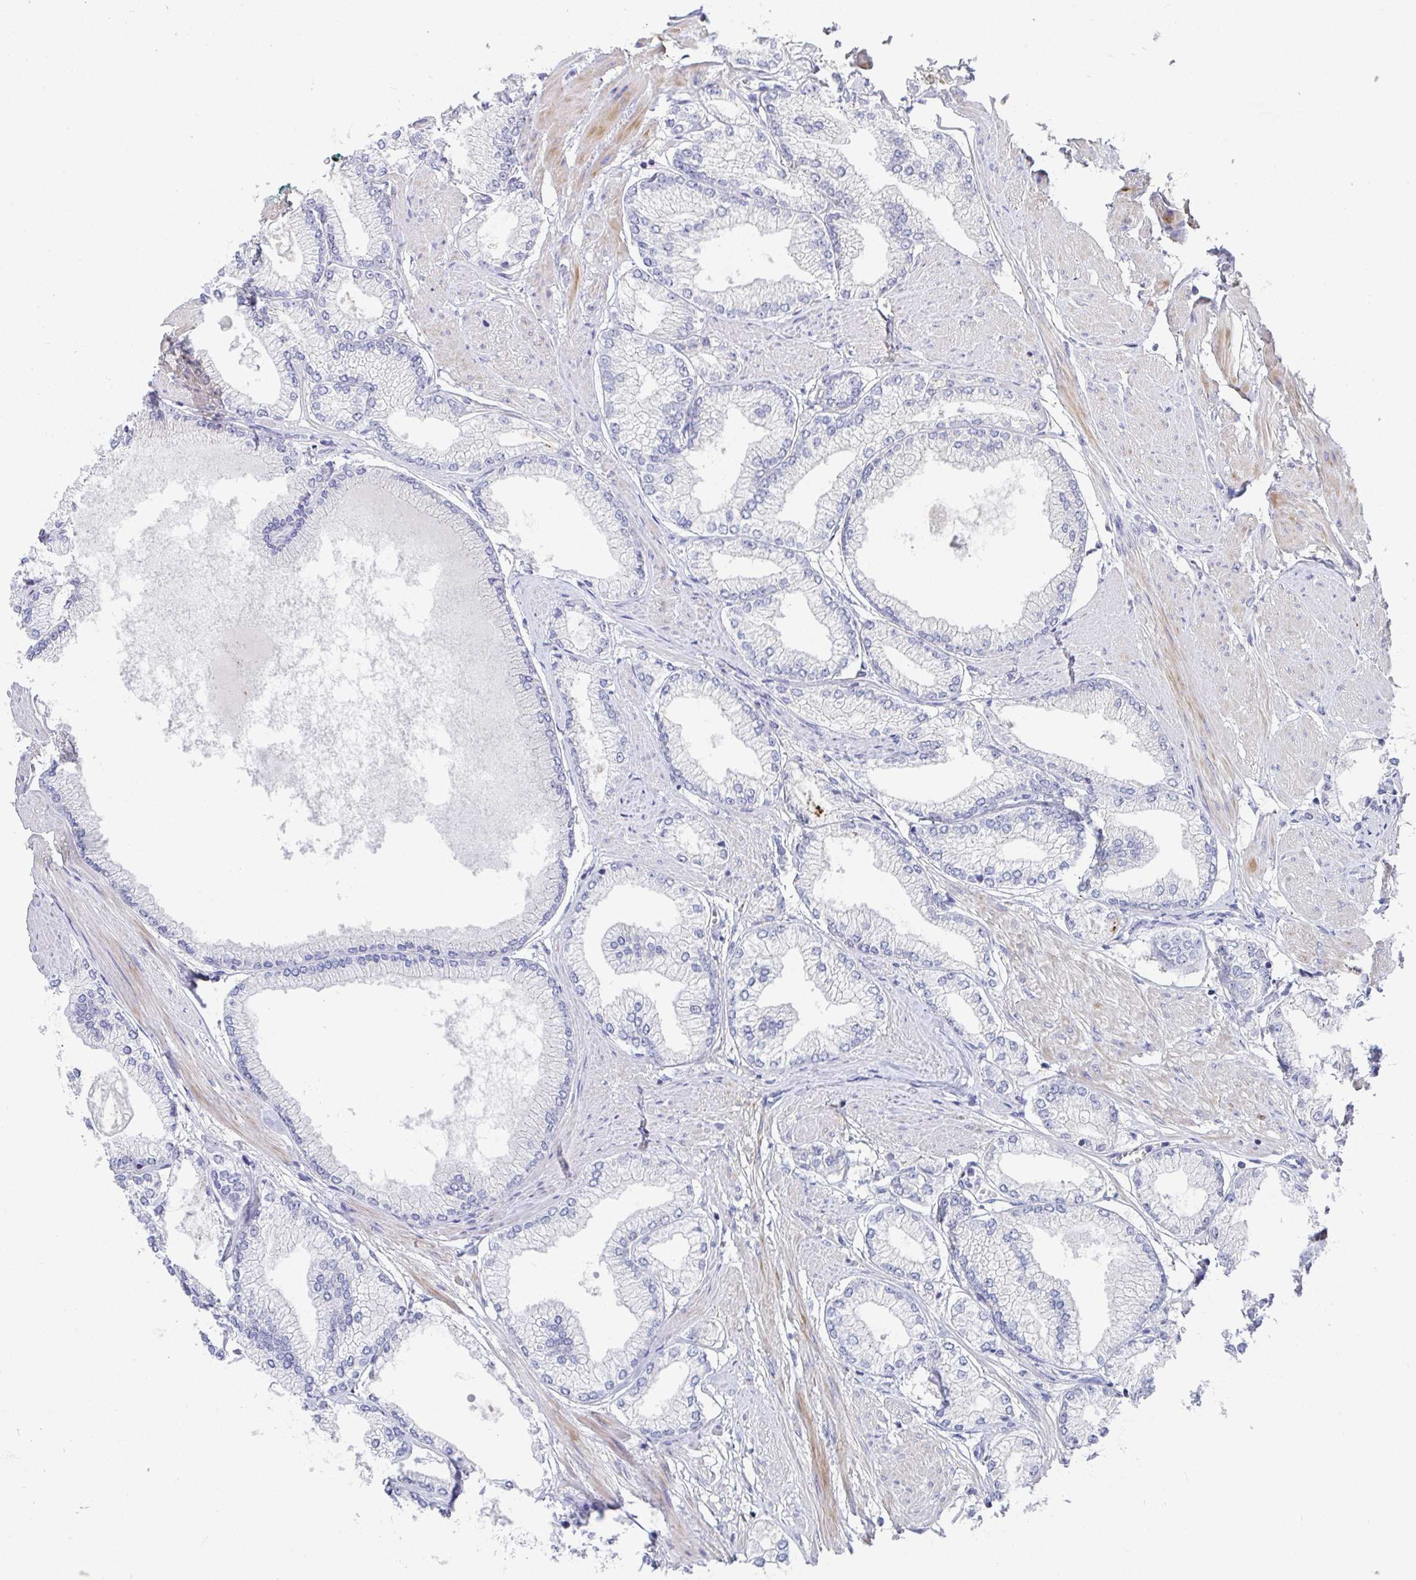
{"staining": {"intensity": "negative", "quantity": "none", "location": "none"}, "tissue": "prostate cancer", "cell_type": "Tumor cells", "image_type": "cancer", "snomed": [{"axis": "morphology", "description": "Adenocarcinoma, High grade"}, {"axis": "topography", "description": "Prostate"}], "caption": "Immunohistochemical staining of human prostate high-grade adenocarcinoma displays no significant staining in tumor cells.", "gene": "ATP5F1C", "patient": {"sex": "male", "age": 68}}